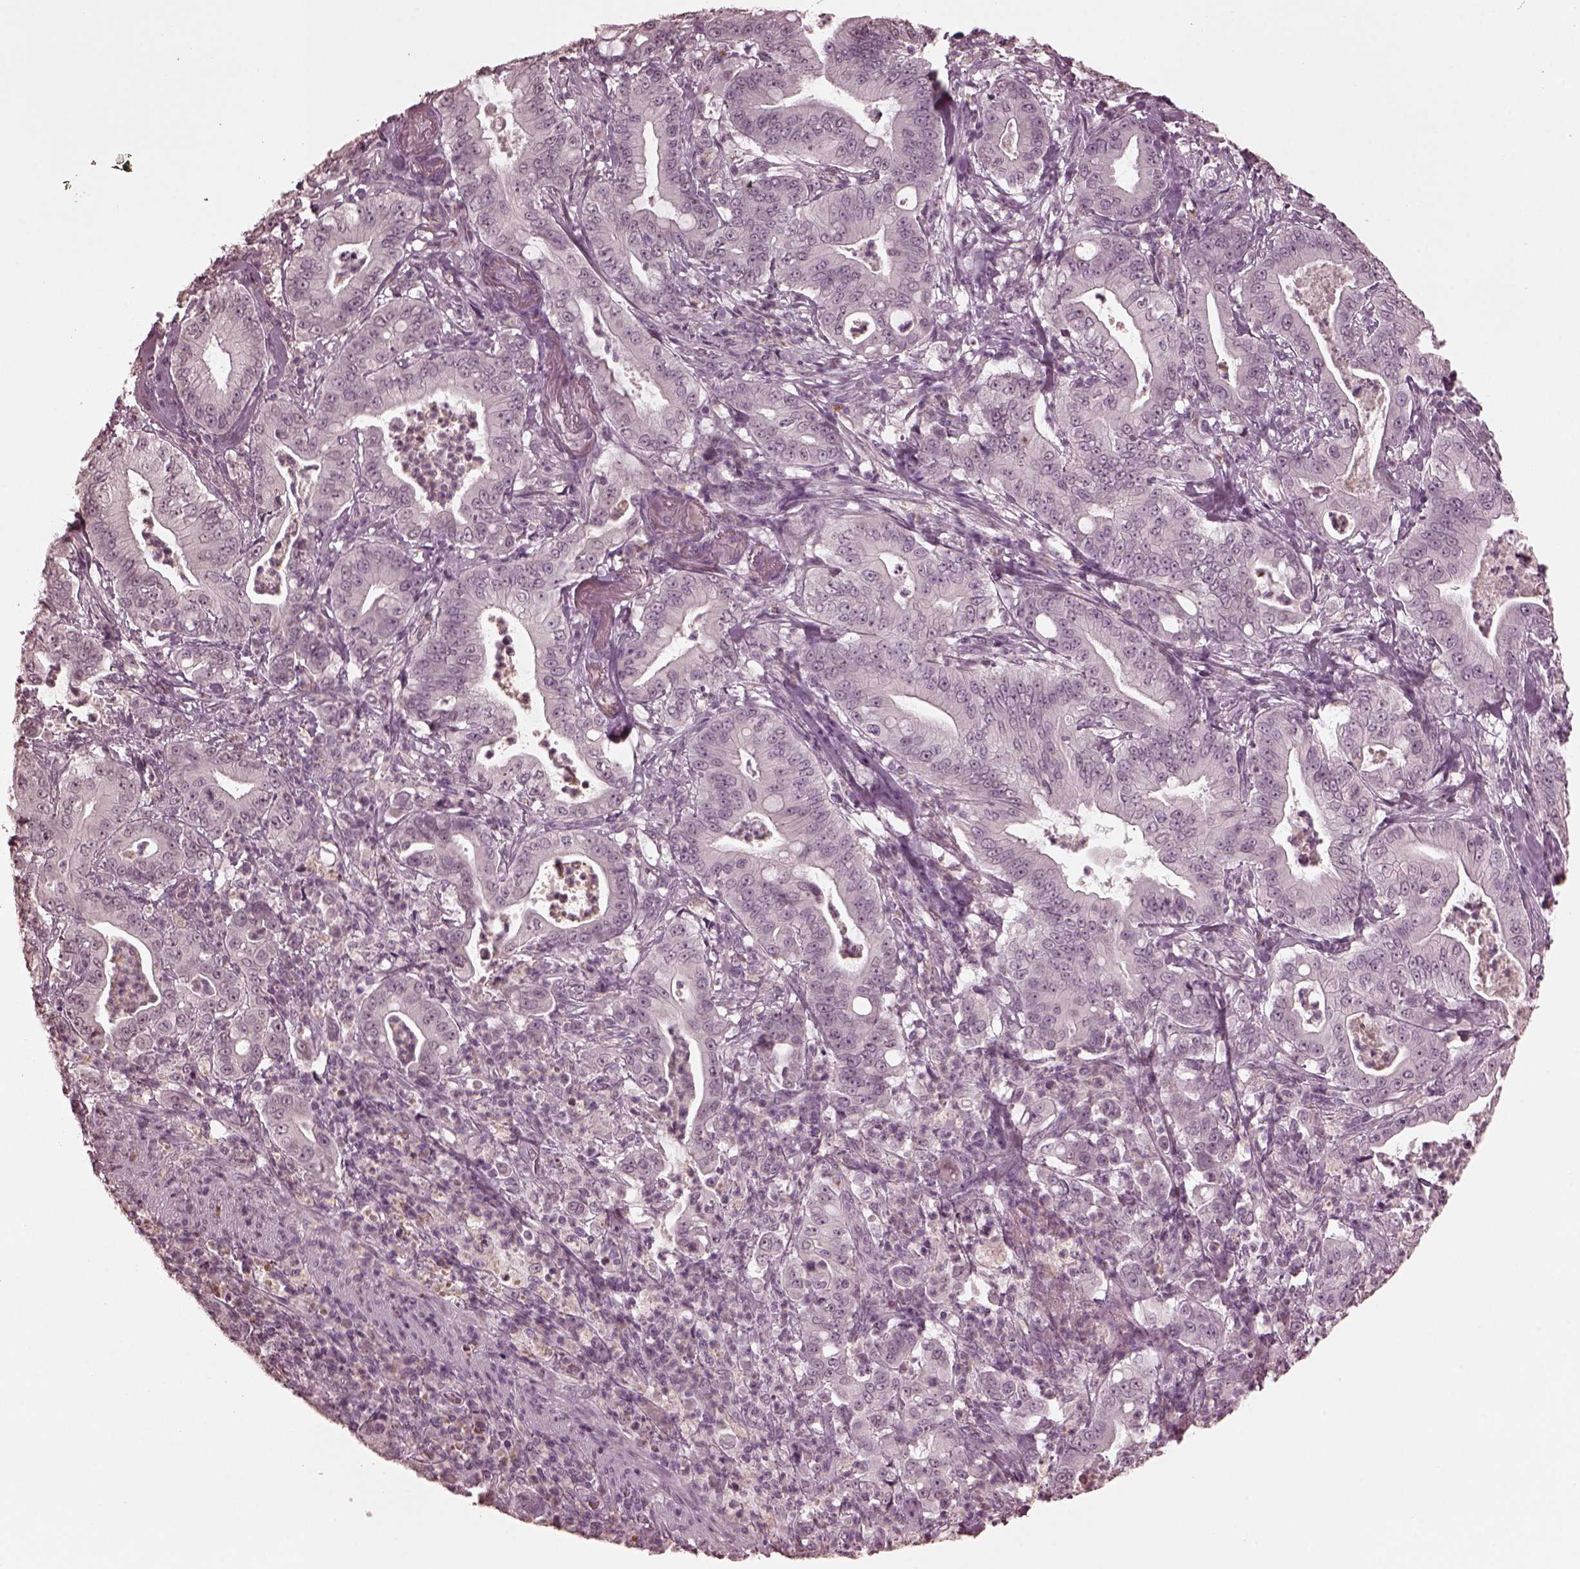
{"staining": {"intensity": "negative", "quantity": "none", "location": "none"}, "tissue": "pancreatic cancer", "cell_type": "Tumor cells", "image_type": "cancer", "snomed": [{"axis": "morphology", "description": "Adenocarcinoma, NOS"}, {"axis": "topography", "description": "Pancreas"}], "caption": "A high-resolution histopathology image shows immunohistochemistry (IHC) staining of adenocarcinoma (pancreatic), which reveals no significant positivity in tumor cells.", "gene": "KRT79", "patient": {"sex": "male", "age": 71}}